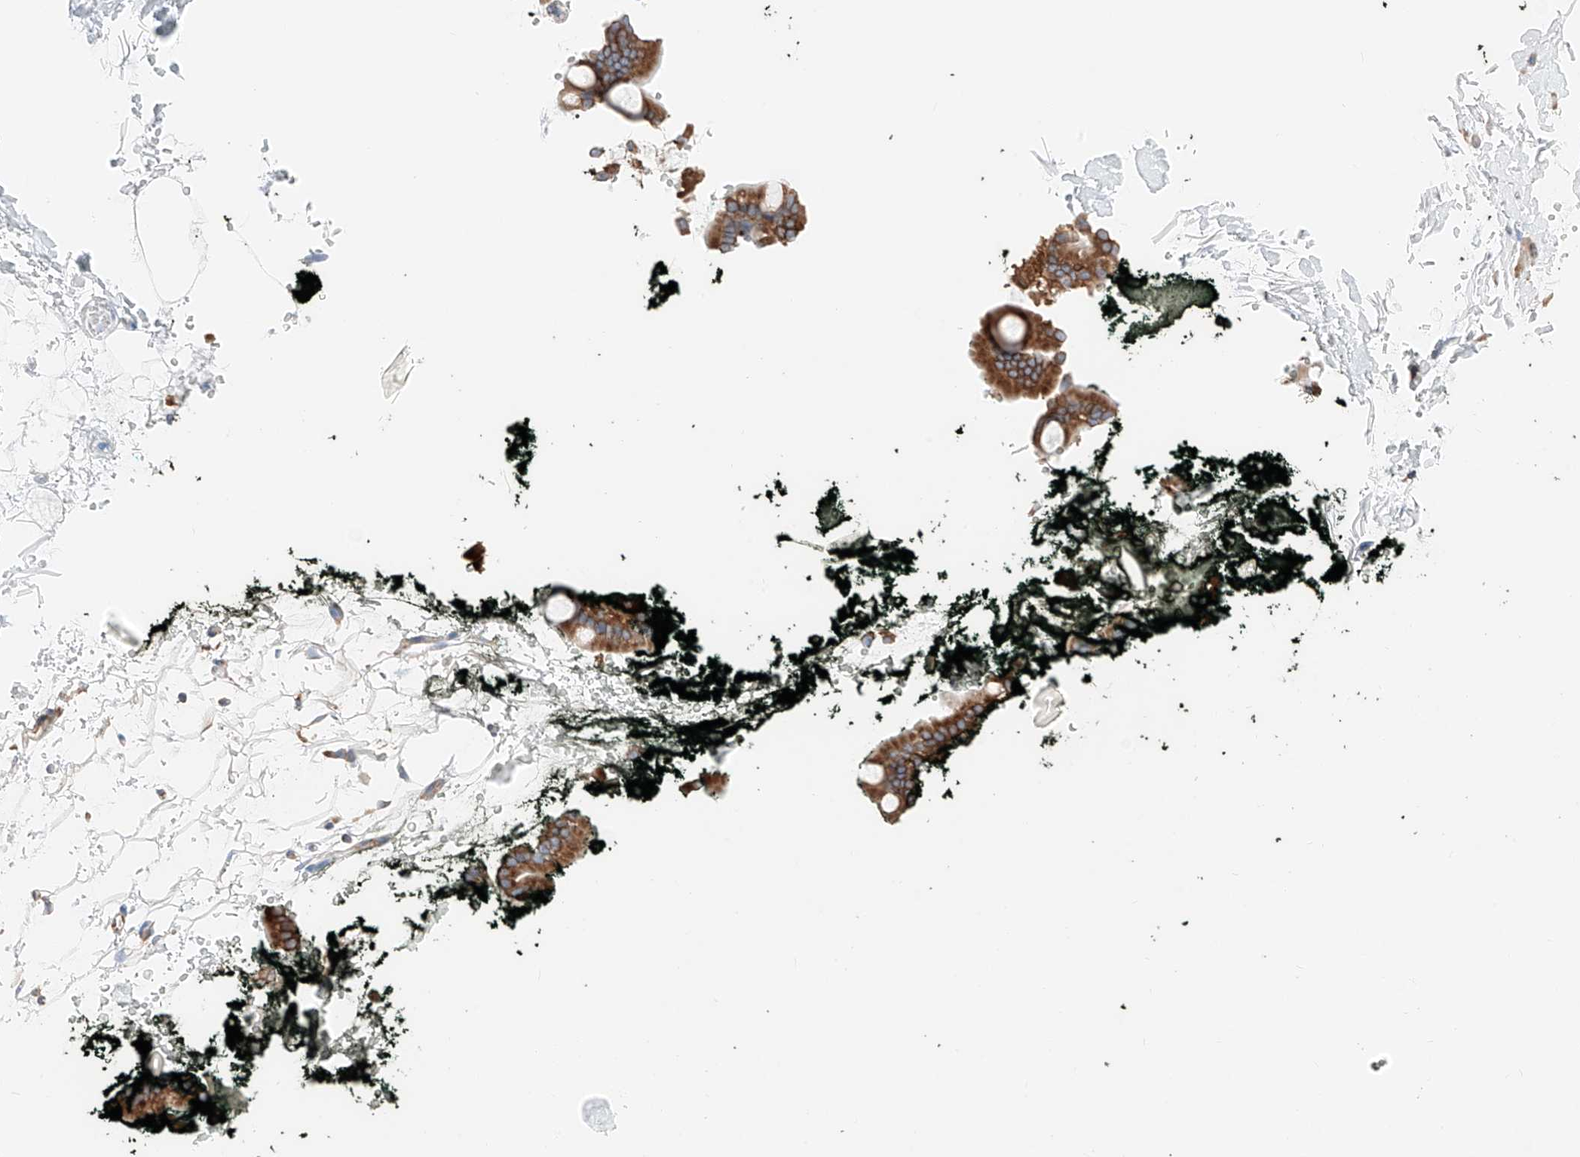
{"staining": {"intensity": "negative", "quantity": "none", "location": "none"}, "tissue": "adipose tissue", "cell_type": "Adipocytes", "image_type": "normal", "snomed": [{"axis": "morphology", "description": "Normal tissue, NOS"}, {"axis": "morphology", "description": "Adenocarcinoma, NOS"}, {"axis": "topography", "description": "Pancreas"}, {"axis": "topography", "description": "Peripheral nerve tissue"}], "caption": "A high-resolution histopathology image shows immunohistochemistry (IHC) staining of normal adipose tissue, which shows no significant staining in adipocytes. (Immunohistochemistry (ihc), brightfield microscopy, high magnification).", "gene": "CRELD1", "patient": {"sex": "male", "age": 59}}